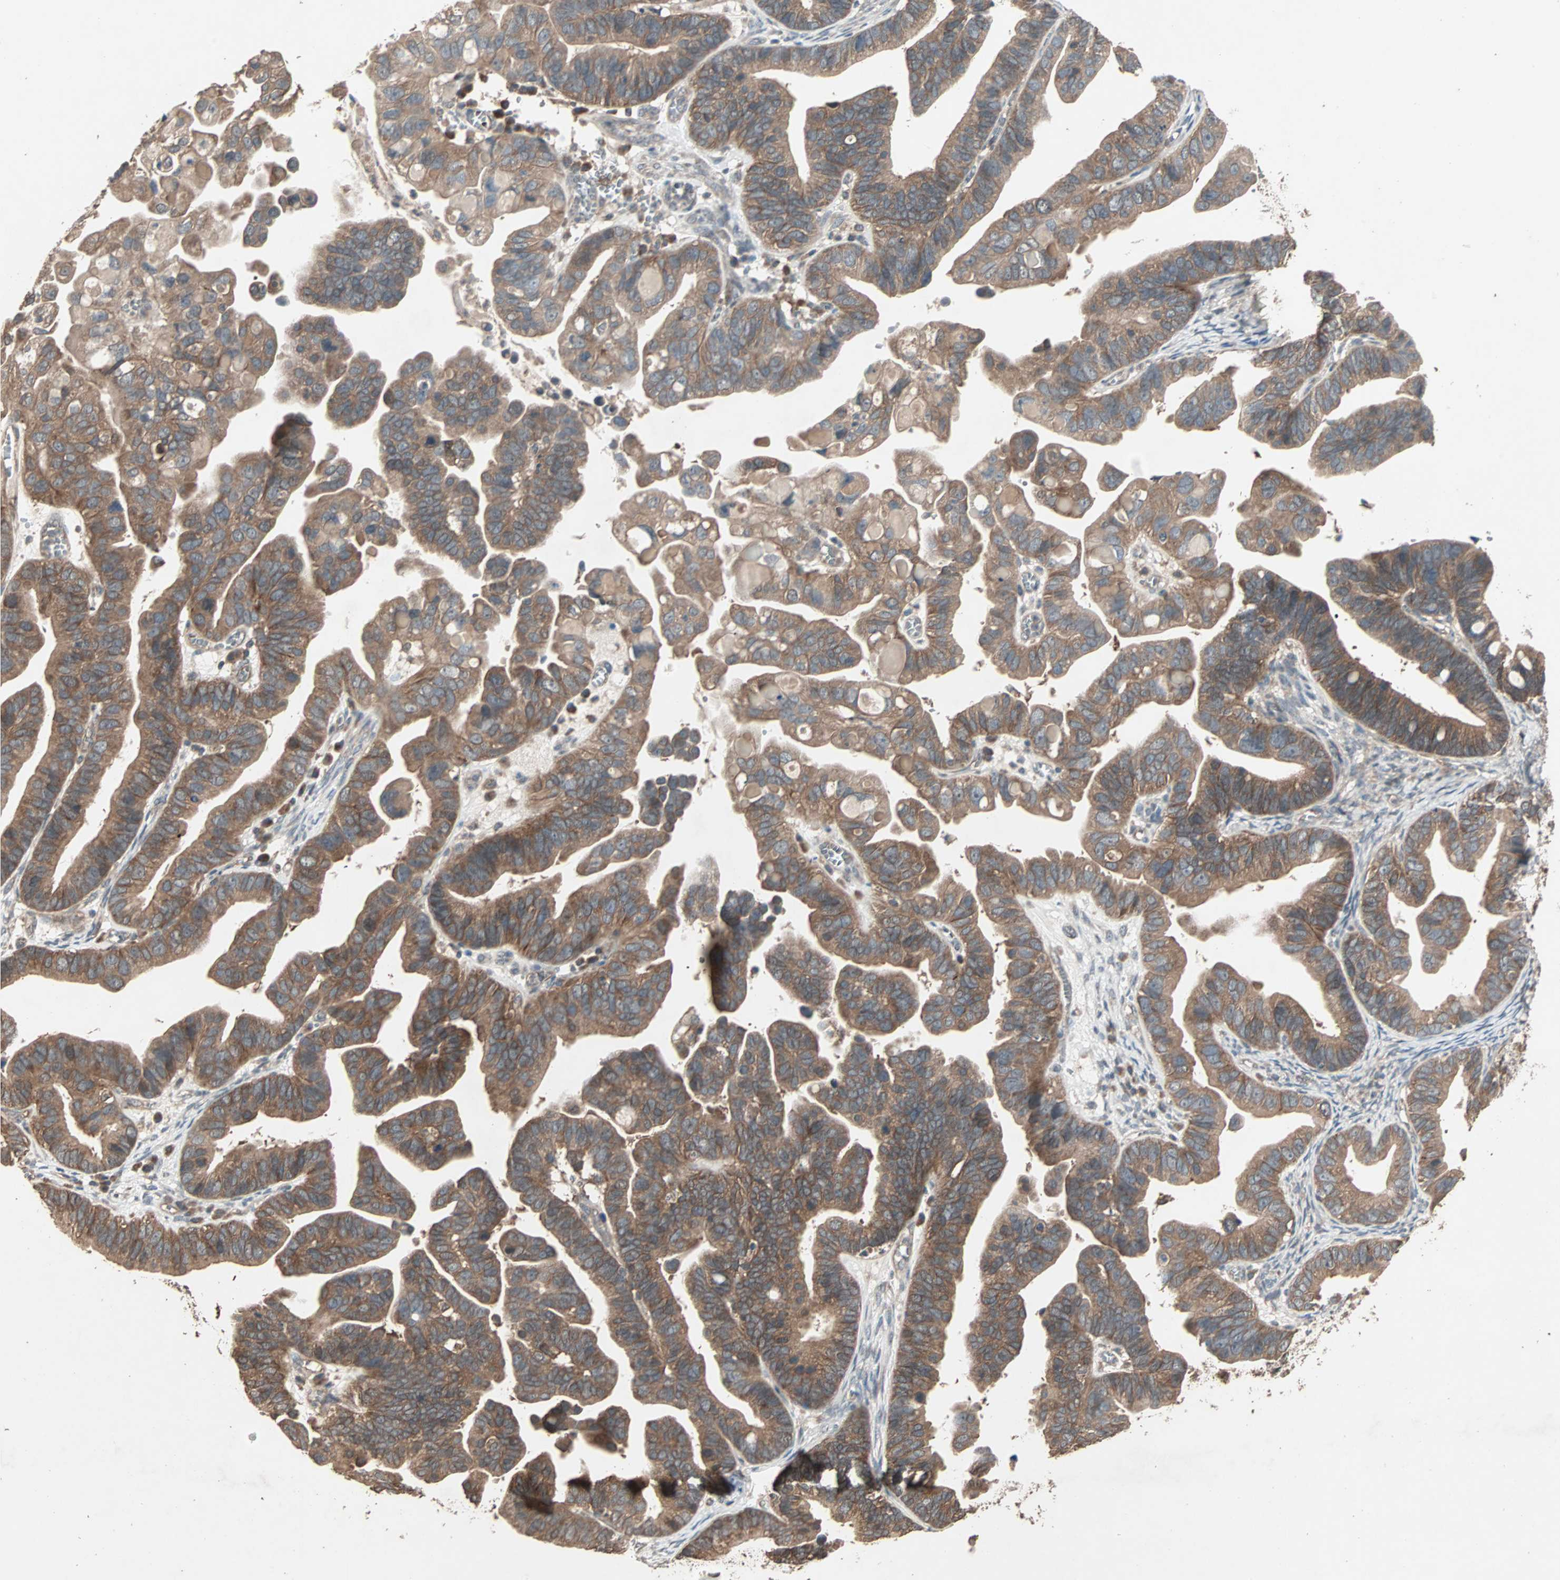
{"staining": {"intensity": "moderate", "quantity": ">75%", "location": "cytoplasmic/membranous"}, "tissue": "ovarian cancer", "cell_type": "Tumor cells", "image_type": "cancer", "snomed": [{"axis": "morphology", "description": "Cystadenocarcinoma, serous, NOS"}, {"axis": "topography", "description": "Ovary"}], "caption": "A high-resolution photomicrograph shows IHC staining of serous cystadenocarcinoma (ovarian), which displays moderate cytoplasmic/membranous staining in approximately >75% of tumor cells. The staining was performed using DAB (3,3'-diaminobenzidine), with brown indicating positive protein expression. Nuclei are stained blue with hematoxylin.", "gene": "UBAC1", "patient": {"sex": "female", "age": 56}}